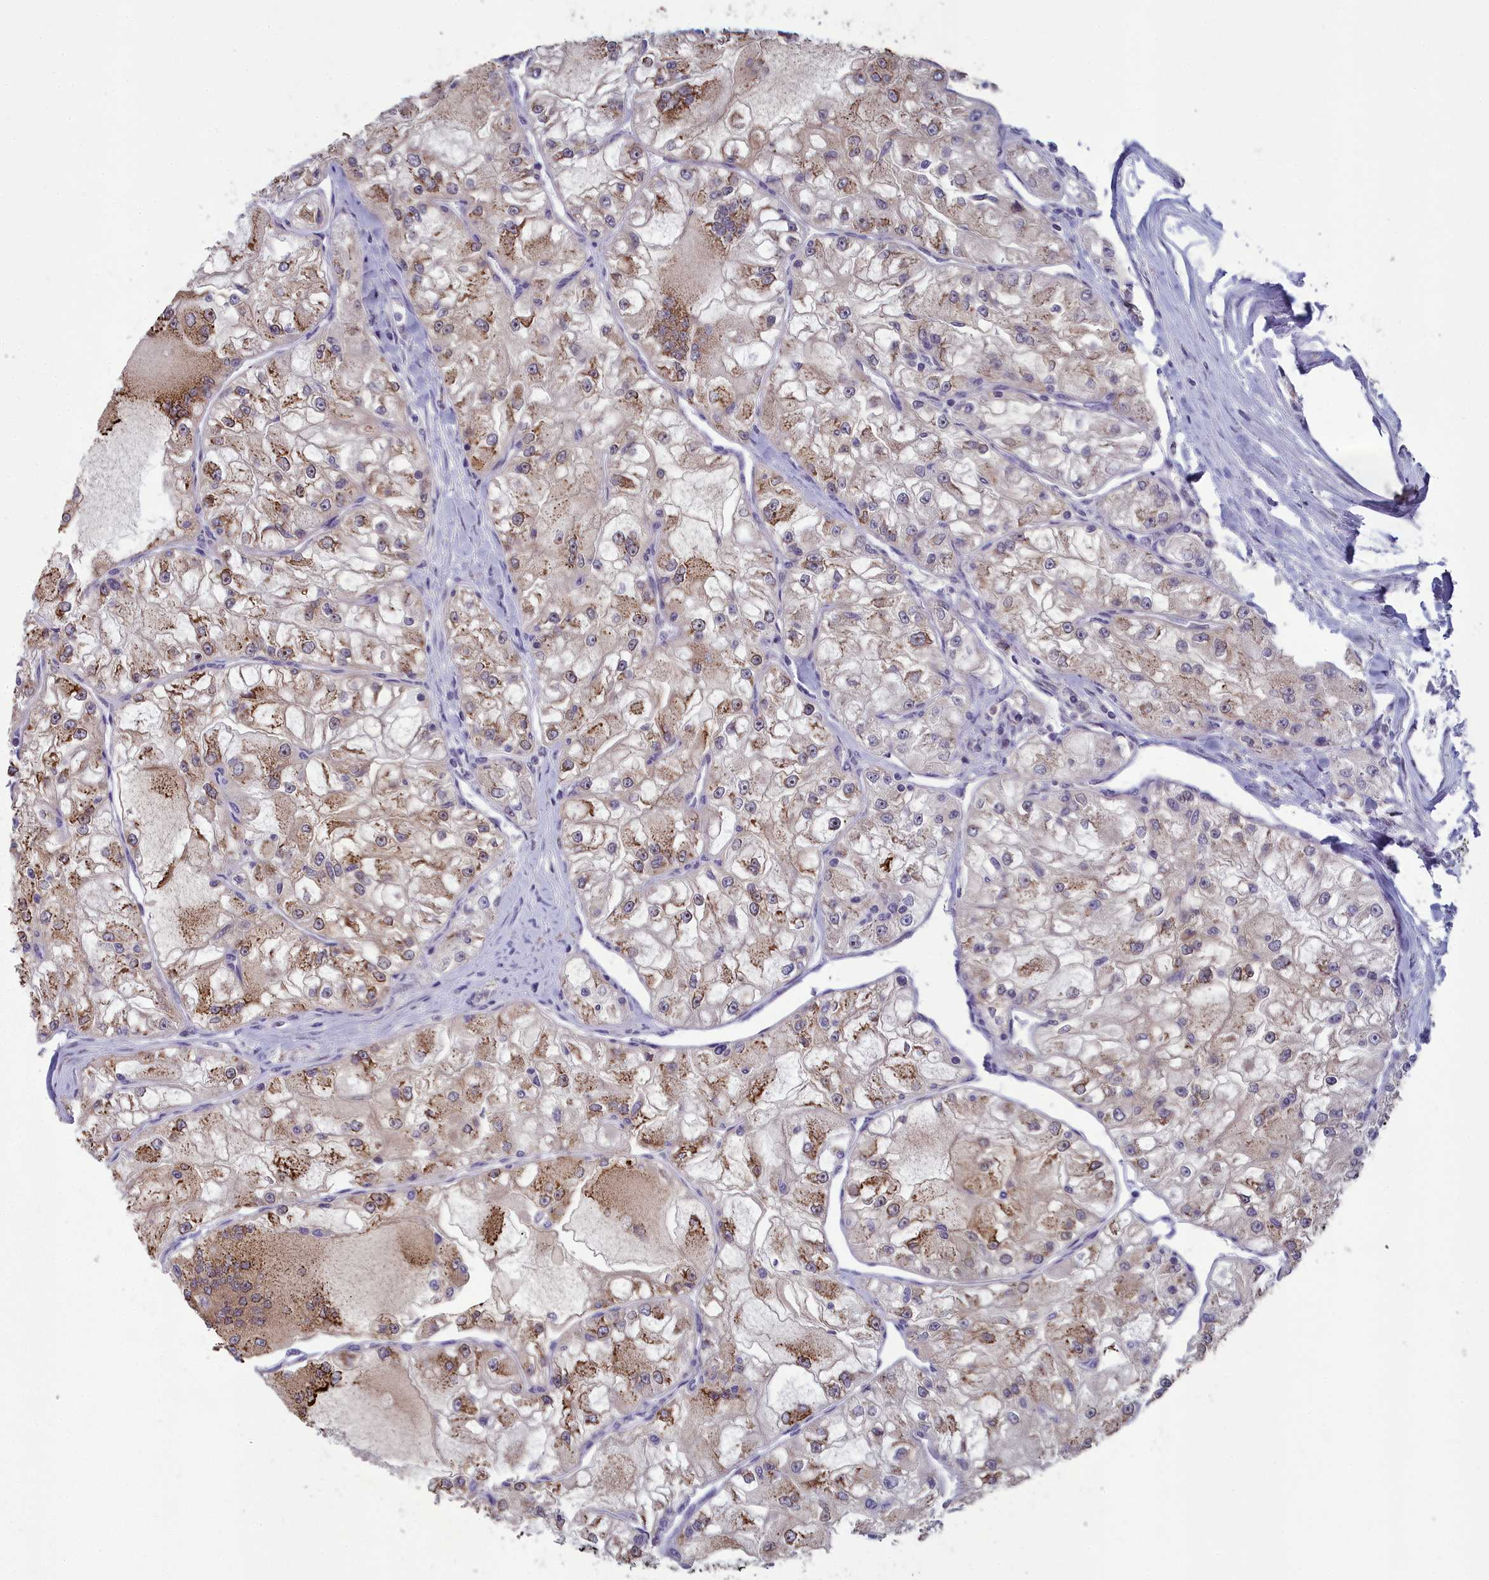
{"staining": {"intensity": "moderate", "quantity": "25%-75%", "location": "cytoplasmic/membranous"}, "tissue": "renal cancer", "cell_type": "Tumor cells", "image_type": "cancer", "snomed": [{"axis": "morphology", "description": "Adenocarcinoma, NOS"}, {"axis": "topography", "description": "Kidney"}], "caption": "Renal adenocarcinoma tissue shows moderate cytoplasmic/membranous staining in about 25%-75% of tumor cells", "gene": "MT-CO3", "patient": {"sex": "female", "age": 72}}